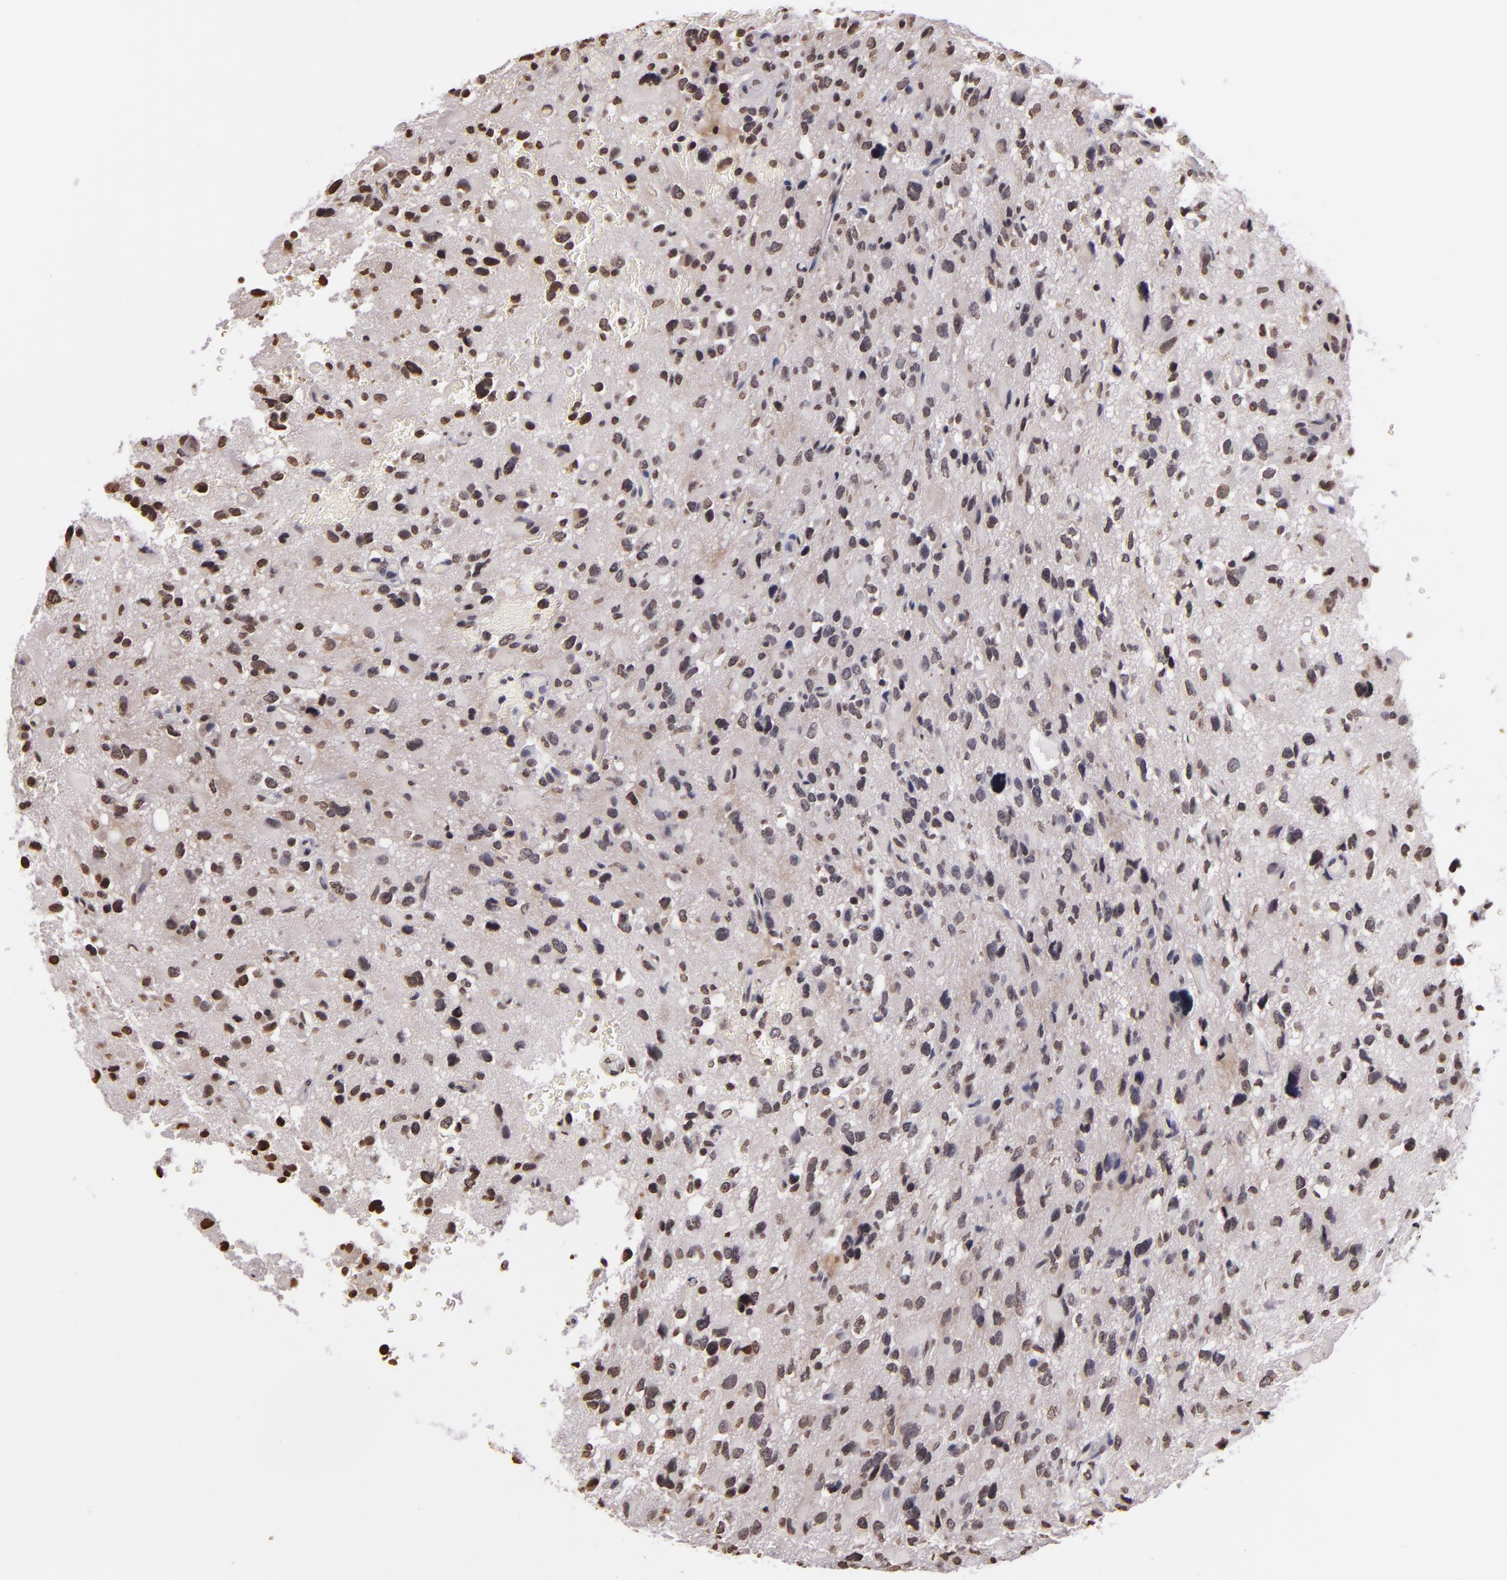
{"staining": {"intensity": "negative", "quantity": "none", "location": "none"}, "tissue": "glioma", "cell_type": "Tumor cells", "image_type": "cancer", "snomed": [{"axis": "morphology", "description": "Glioma, malignant, High grade"}, {"axis": "topography", "description": "Brain"}], "caption": "Histopathology image shows no significant protein positivity in tumor cells of malignant high-grade glioma.", "gene": "THRB", "patient": {"sex": "male", "age": 69}}